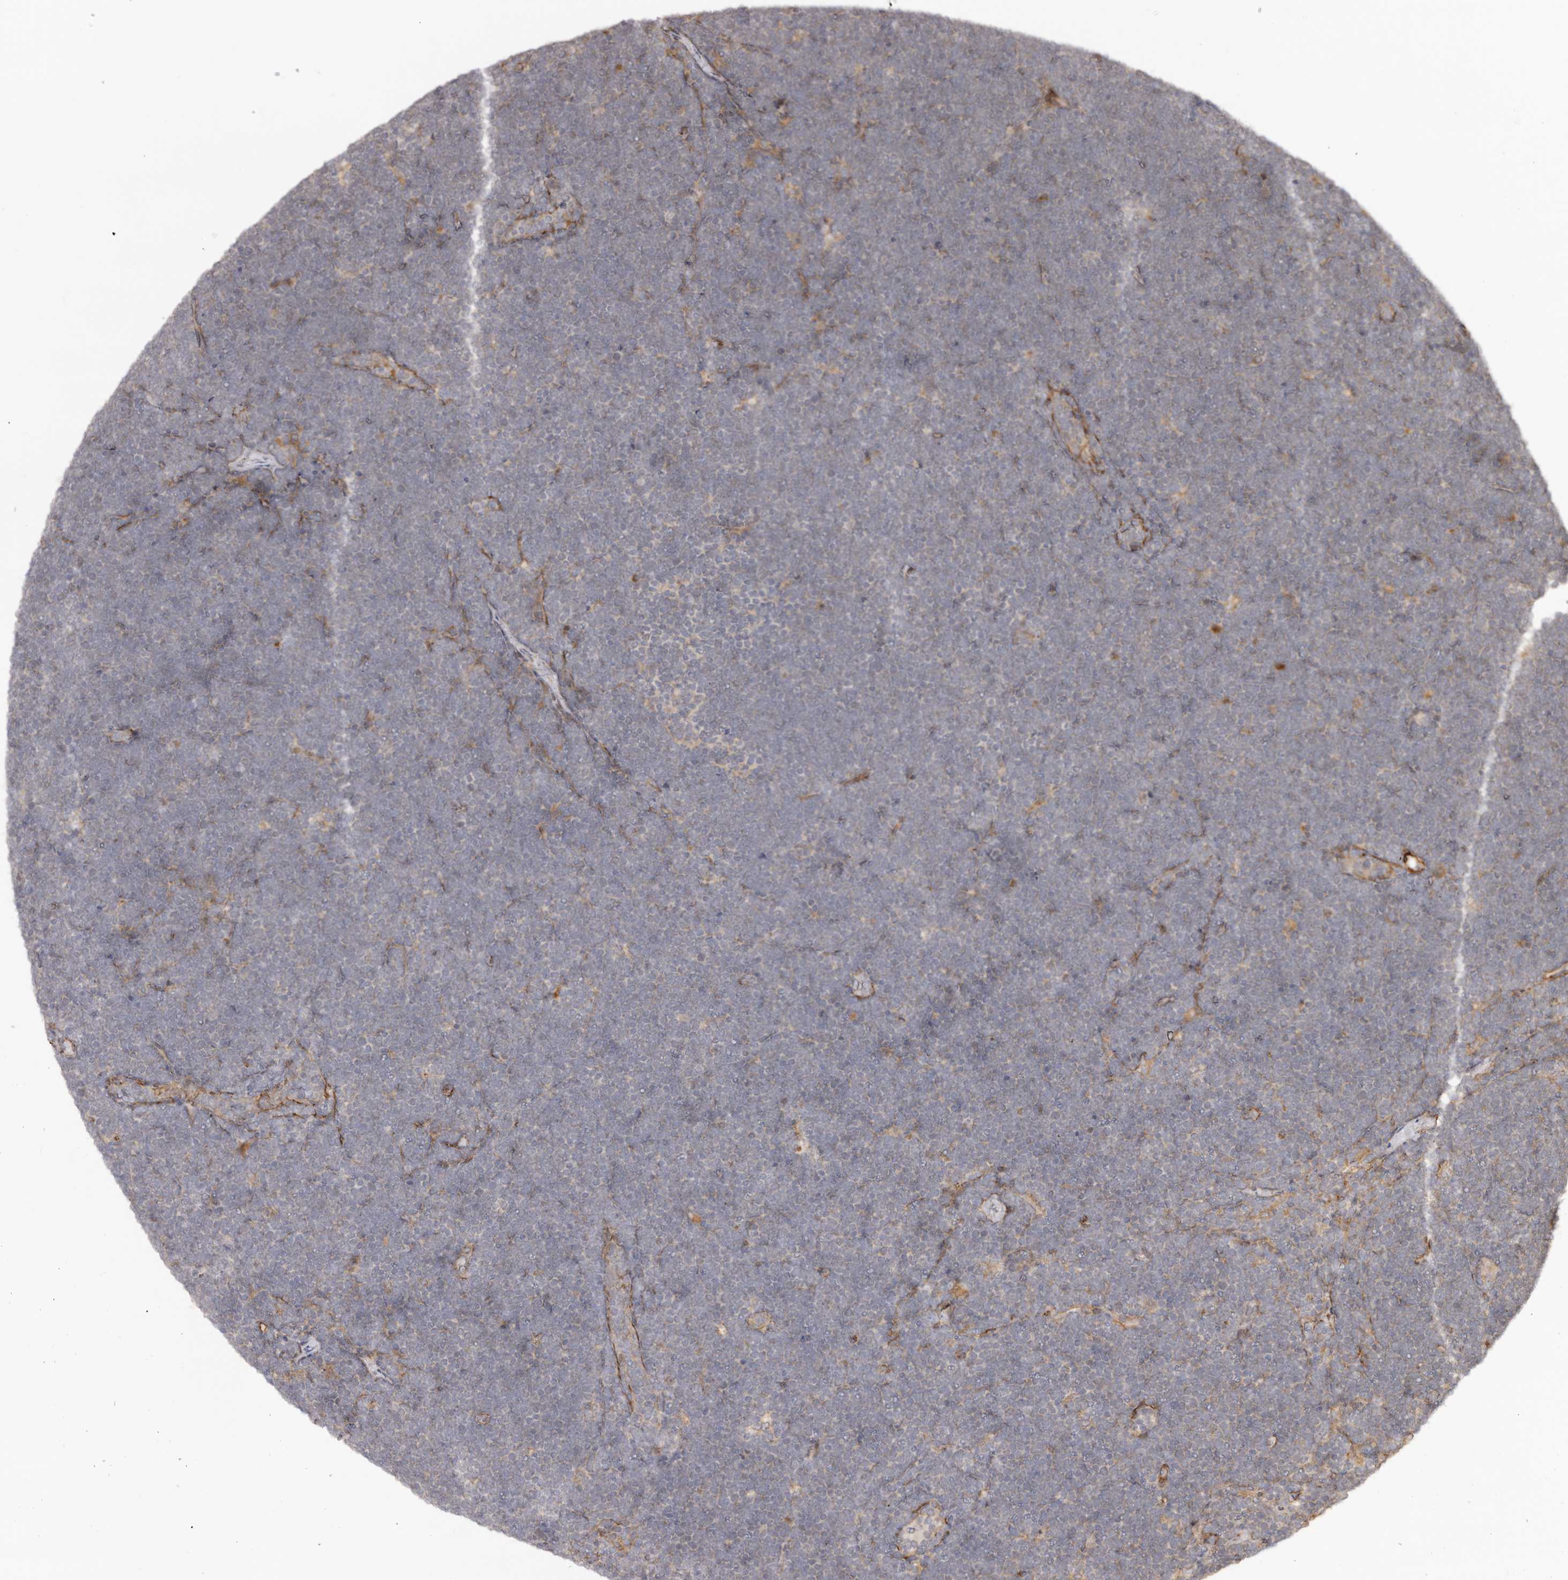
{"staining": {"intensity": "weak", "quantity": ">75%", "location": "cytoplasmic/membranous"}, "tissue": "lymphoma", "cell_type": "Tumor cells", "image_type": "cancer", "snomed": [{"axis": "morphology", "description": "Malignant lymphoma, non-Hodgkin's type, High grade"}, {"axis": "topography", "description": "Lymph node"}], "caption": "The immunohistochemical stain shows weak cytoplasmic/membranous staining in tumor cells of malignant lymphoma, non-Hodgkin's type (high-grade) tissue.", "gene": "MICAL2", "patient": {"sex": "male", "age": 13}}